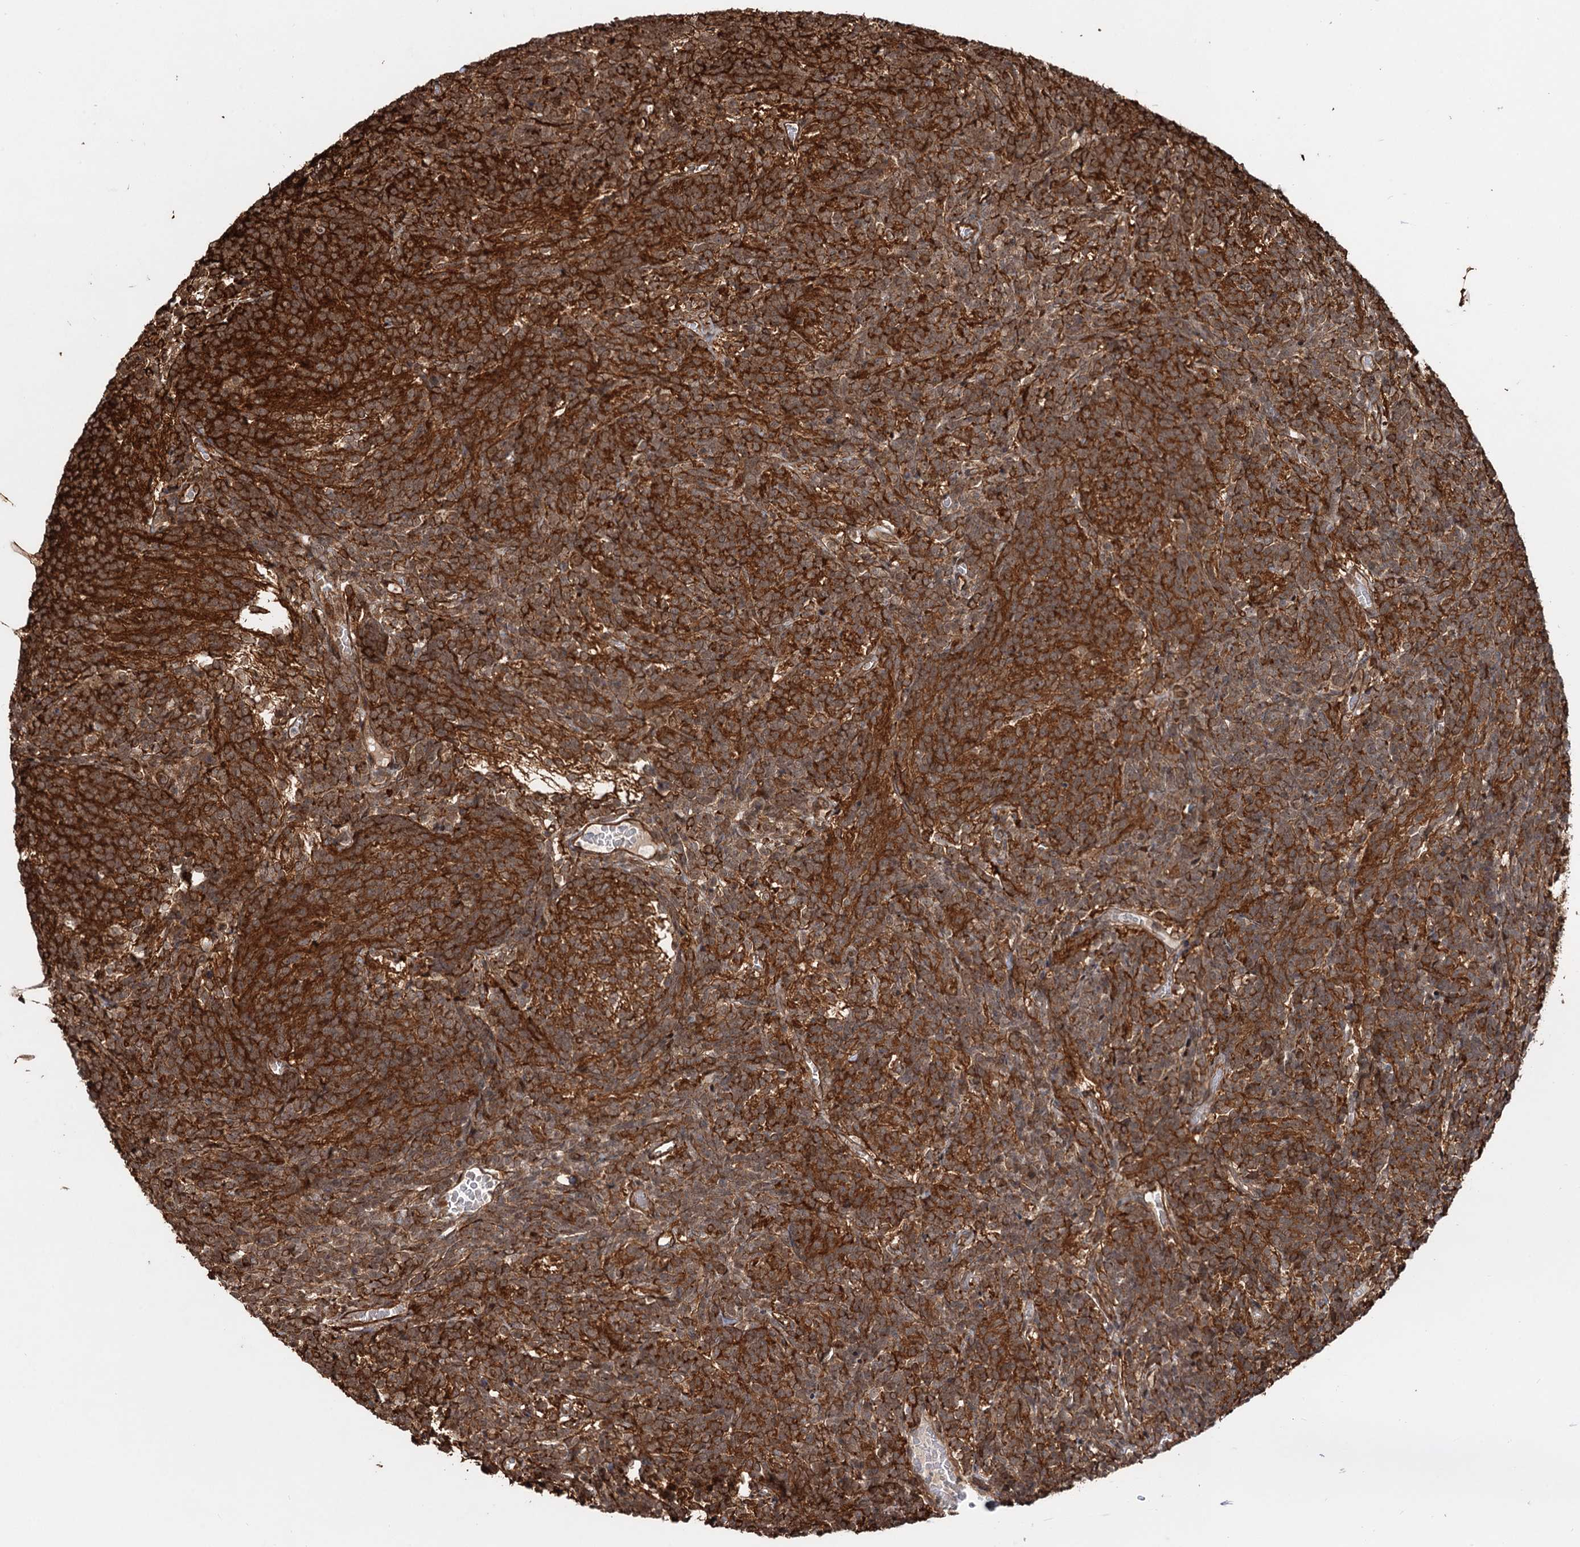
{"staining": {"intensity": "strong", "quantity": ">75%", "location": "cytoplasmic/membranous"}, "tissue": "glioma", "cell_type": "Tumor cells", "image_type": "cancer", "snomed": [{"axis": "morphology", "description": "Glioma, malignant, Low grade"}, {"axis": "topography", "description": "Brain"}], "caption": "A brown stain highlights strong cytoplasmic/membranous expression of a protein in malignant glioma (low-grade) tumor cells. (IHC, brightfield microscopy, high magnification).", "gene": "SNRNP25", "patient": {"sex": "female", "age": 1}}